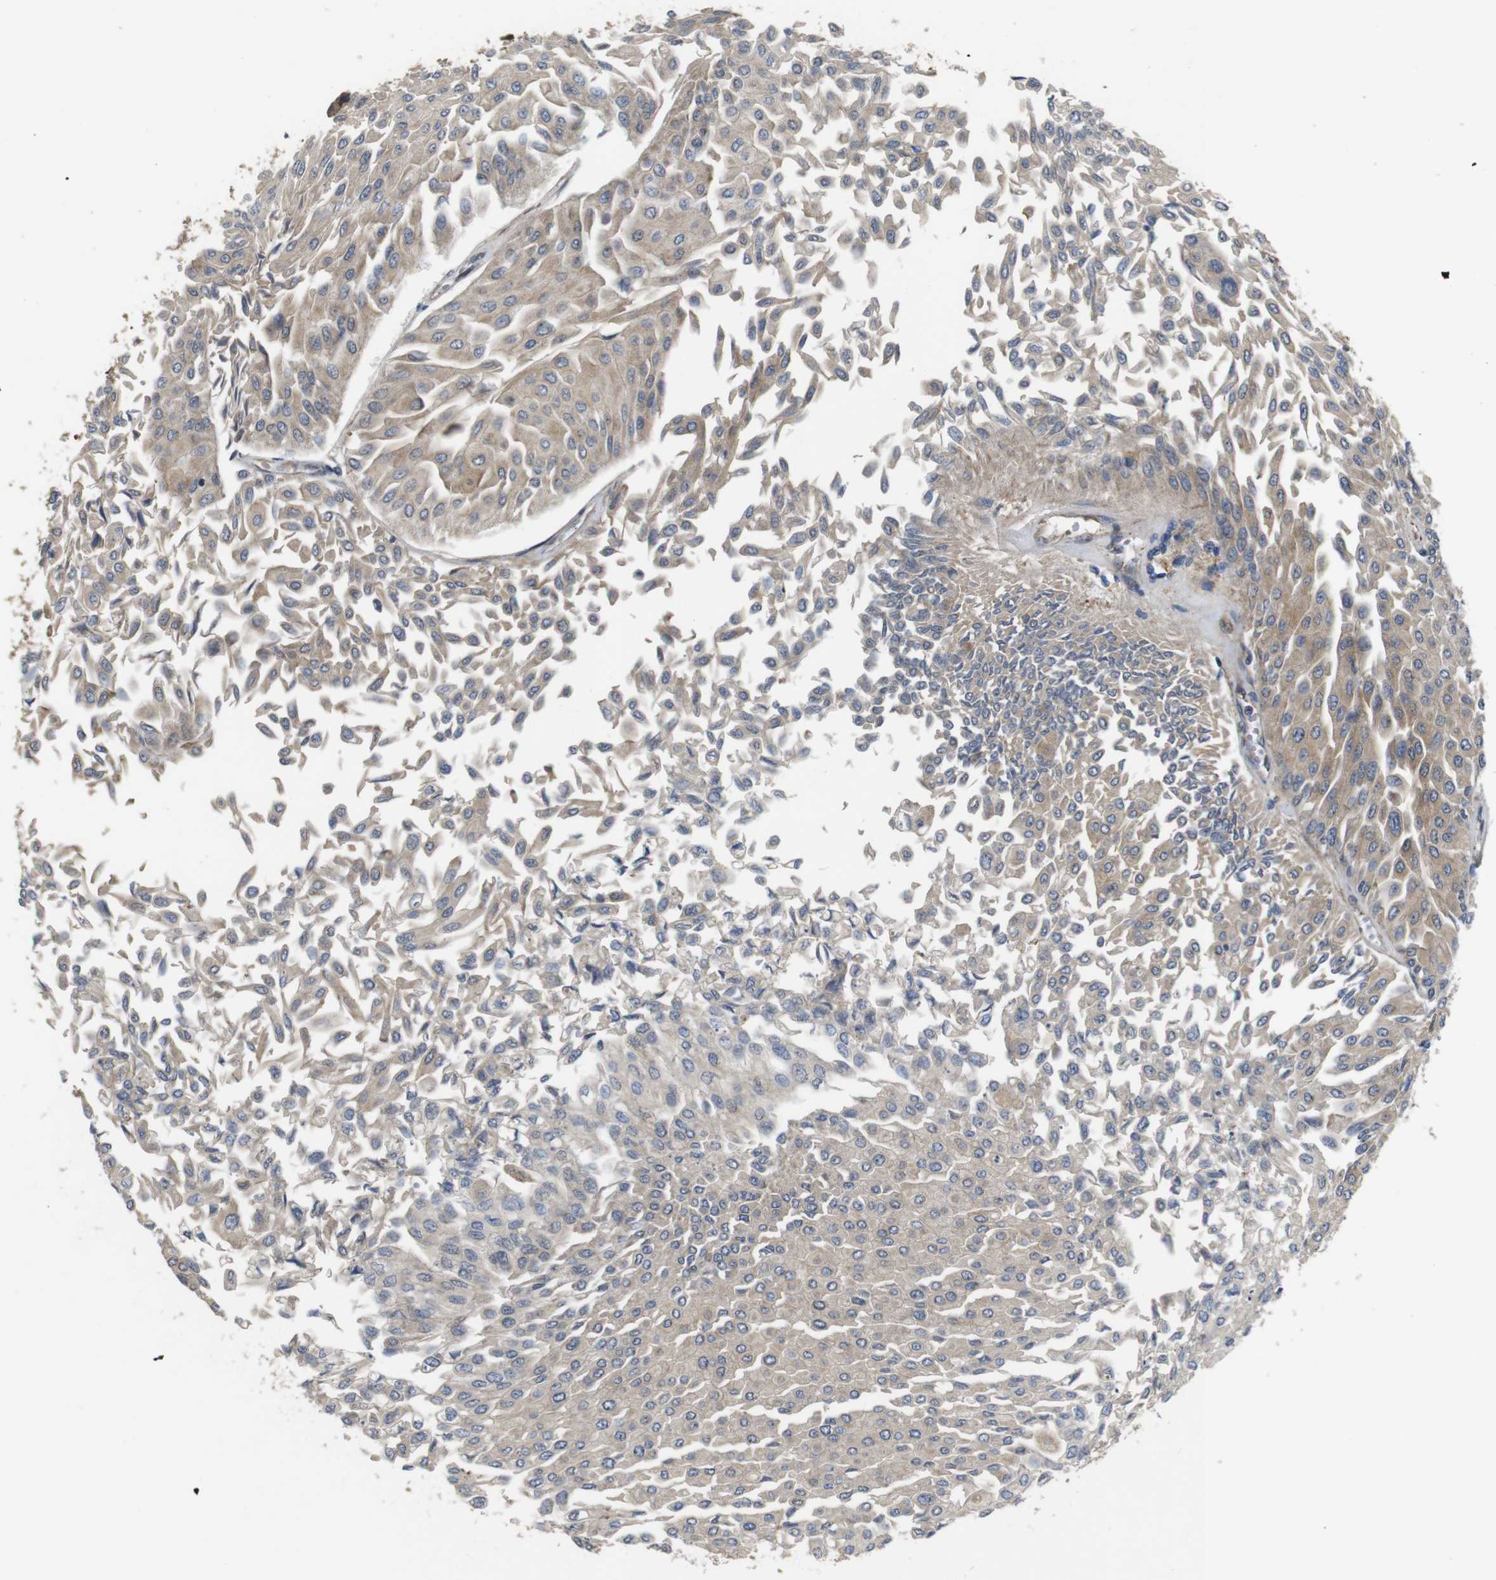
{"staining": {"intensity": "weak", "quantity": ">75%", "location": "cytoplasmic/membranous"}, "tissue": "urothelial cancer", "cell_type": "Tumor cells", "image_type": "cancer", "snomed": [{"axis": "morphology", "description": "Urothelial carcinoma, Low grade"}, {"axis": "topography", "description": "Urinary bladder"}], "caption": "Human urothelial carcinoma (low-grade) stained with a protein marker reveals weak staining in tumor cells.", "gene": "UBE2G2", "patient": {"sex": "male", "age": 67}}